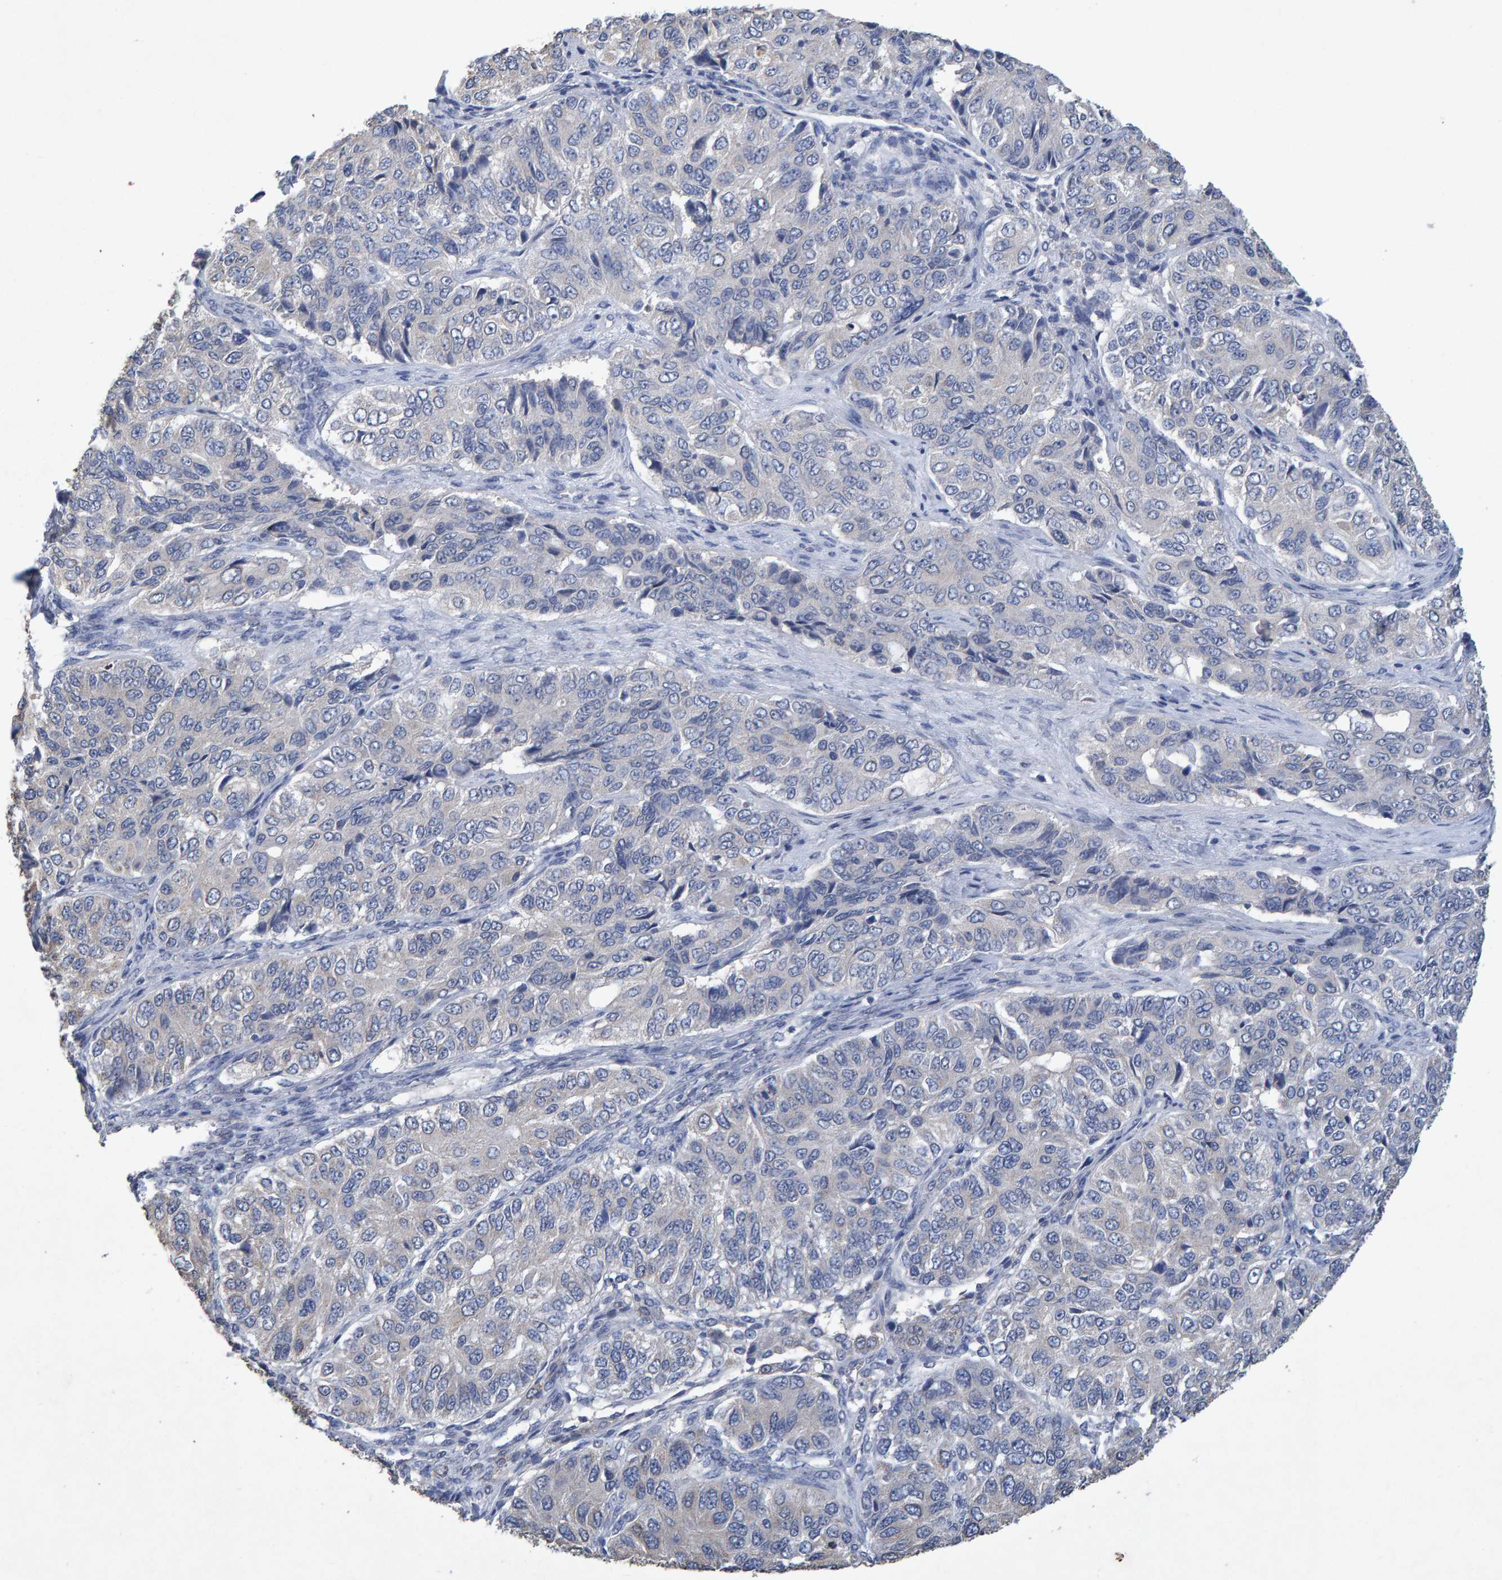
{"staining": {"intensity": "negative", "quantity": "none", "location": "none"}, "tissue": "ovarian cancer", "cell_type": "Tumor cells", "image_type": "cancer", "snomed": [{"axis": "morphology", "description": "Carcinoma, endometroid"}, {"axis": "topography", "description": "Ovary"}], "caption": "Immunohistochemistry of ovarian endometroid carcinoma exhibits no positivity in tumor cells.", "gene": "CTH", "patient": {"sex": "female", "age": 51}}